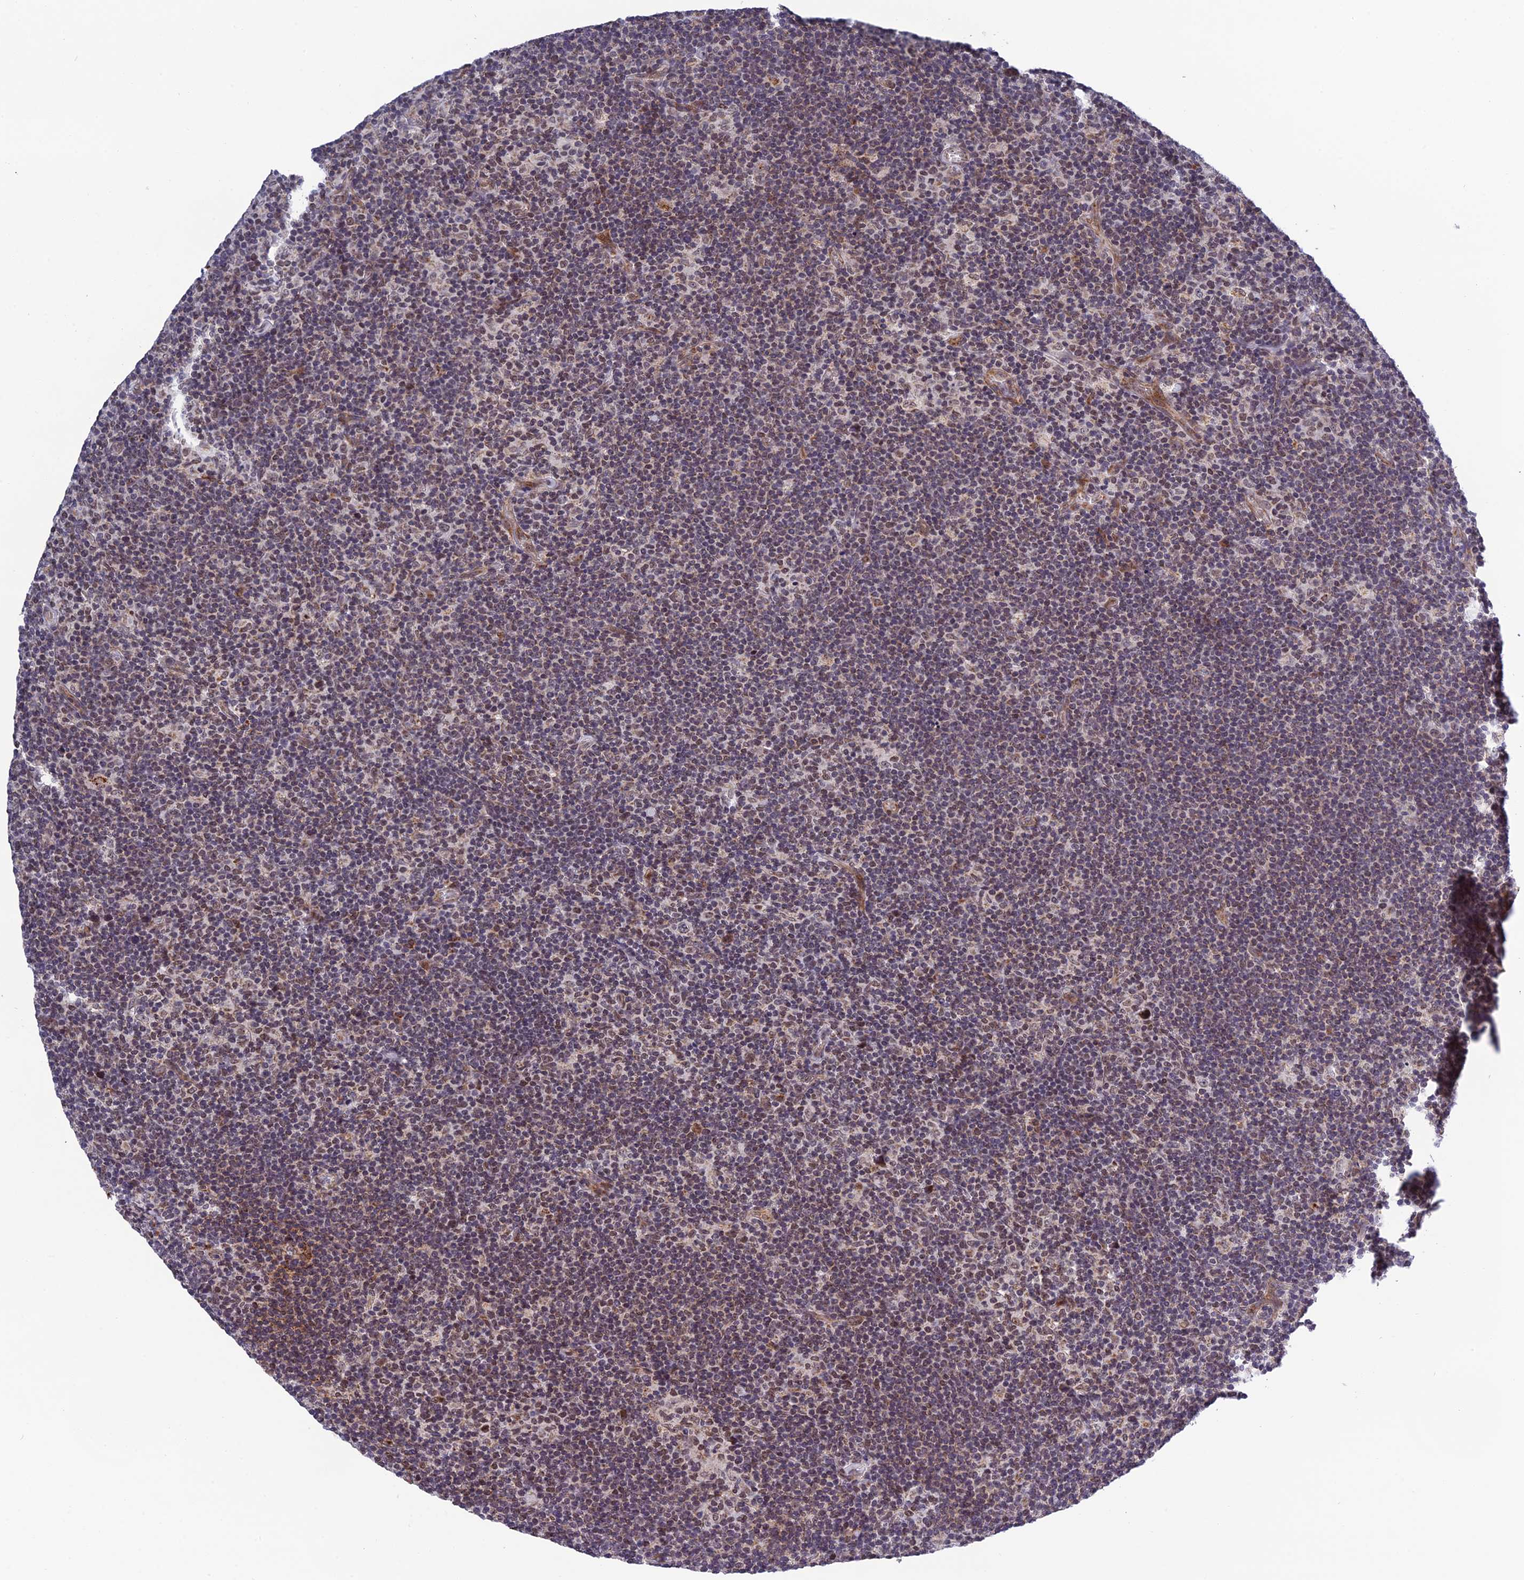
{"staining": {"intensity": "weak", "quantity": "25%-75%", "location": "nuclear"}, "tissue": "lymphoma", "cell_type": "Tumor cells", "image_type": "cancer", "snomed": [{"axis": "morphology", "description": "Hodgkin's disease, NOS"}, {"axis": "topography", "description": "Lymph node"}], "caption": "Immunohistochemistry (DAB (3,3'-diaminobenzidine)) staining of lymphoma shows weak nuclear protein staining in approximately 25%-75% of tumor cells.", "gene": "REXO1", "patient": {"sex": "female", "age": 57}}